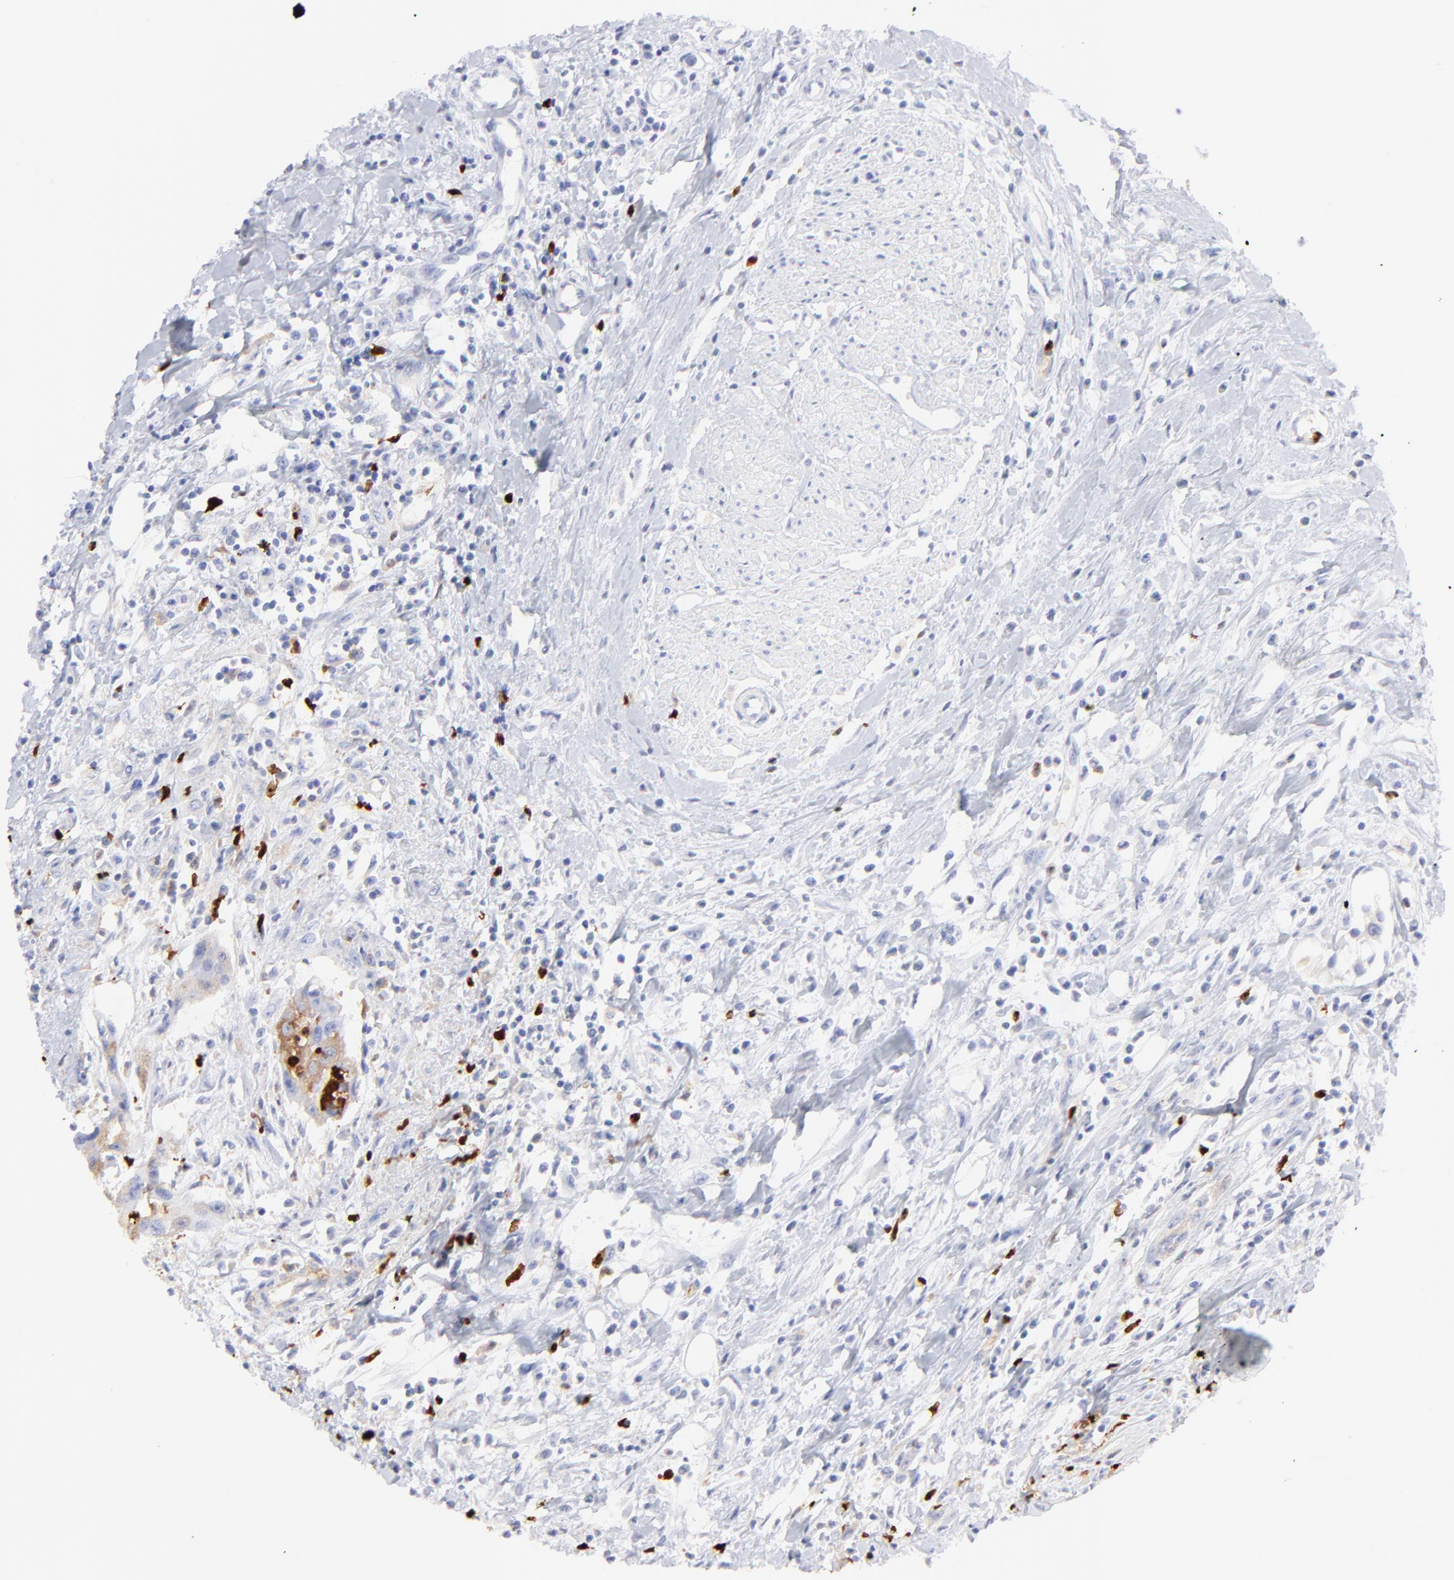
{"staining": {"intensity": "negative", "quantity": "none", "location": "none"}, "tissue": "urothelial cancer", "cell_type": "Tumor cells", "image_type": "cancer", "snomed": [{"axis": "morphology", "description": "Urothelial carcinoma, High grade"}, {"axis": "topography", "description": "Urinary bladder"}], "caption": "Immunohistochemical staining of human urothelial cancer exhibits no significant staining in tumor cells. (DAB immunohistochemistry visualized using brightfield microscopy, high magnification).", "gene": "S100A12", "patient": {"sex": "male", "age": 66}}